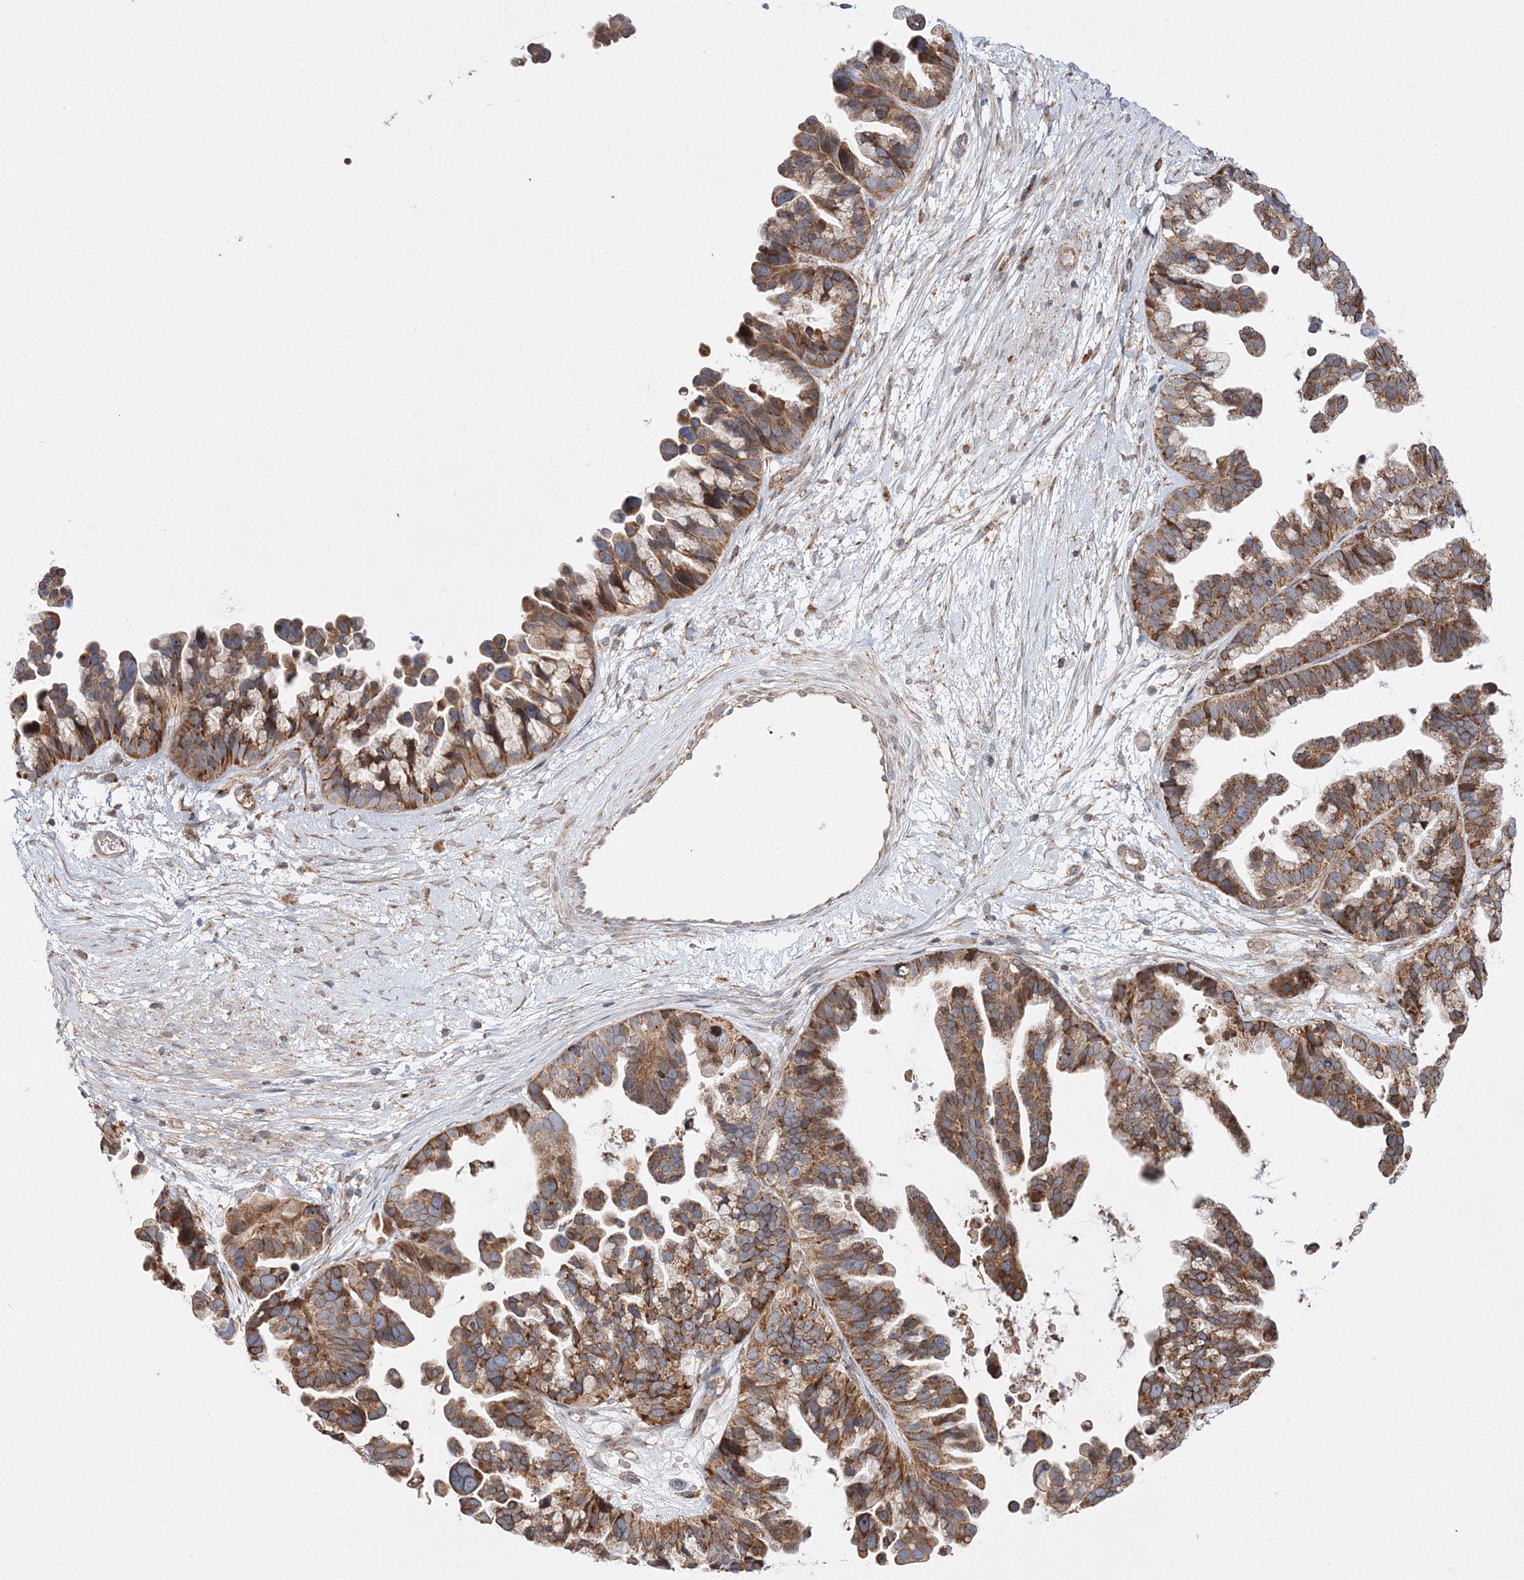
{"staining": {"intensity": "moderate", "quantity": ">75%", "location": "cytoplasmic/membranous"}, "tissue": "ovarian cancer", "cell_type": "Tumor cells", "image_type": "cancer", "snomed": [{"axis": "morphology", "description": "Cystadenocarcinoma, serous, NOS"}, {"axis": "topography", "description": "Ovary"}], "caption": "Serous cystadenocarcinoma (ovarian) stained with a protein marker demonstrates moderate staining in tumor cells.", "gene": "ZFYVE16", "patient": {"sex": "female", "age": 56}}